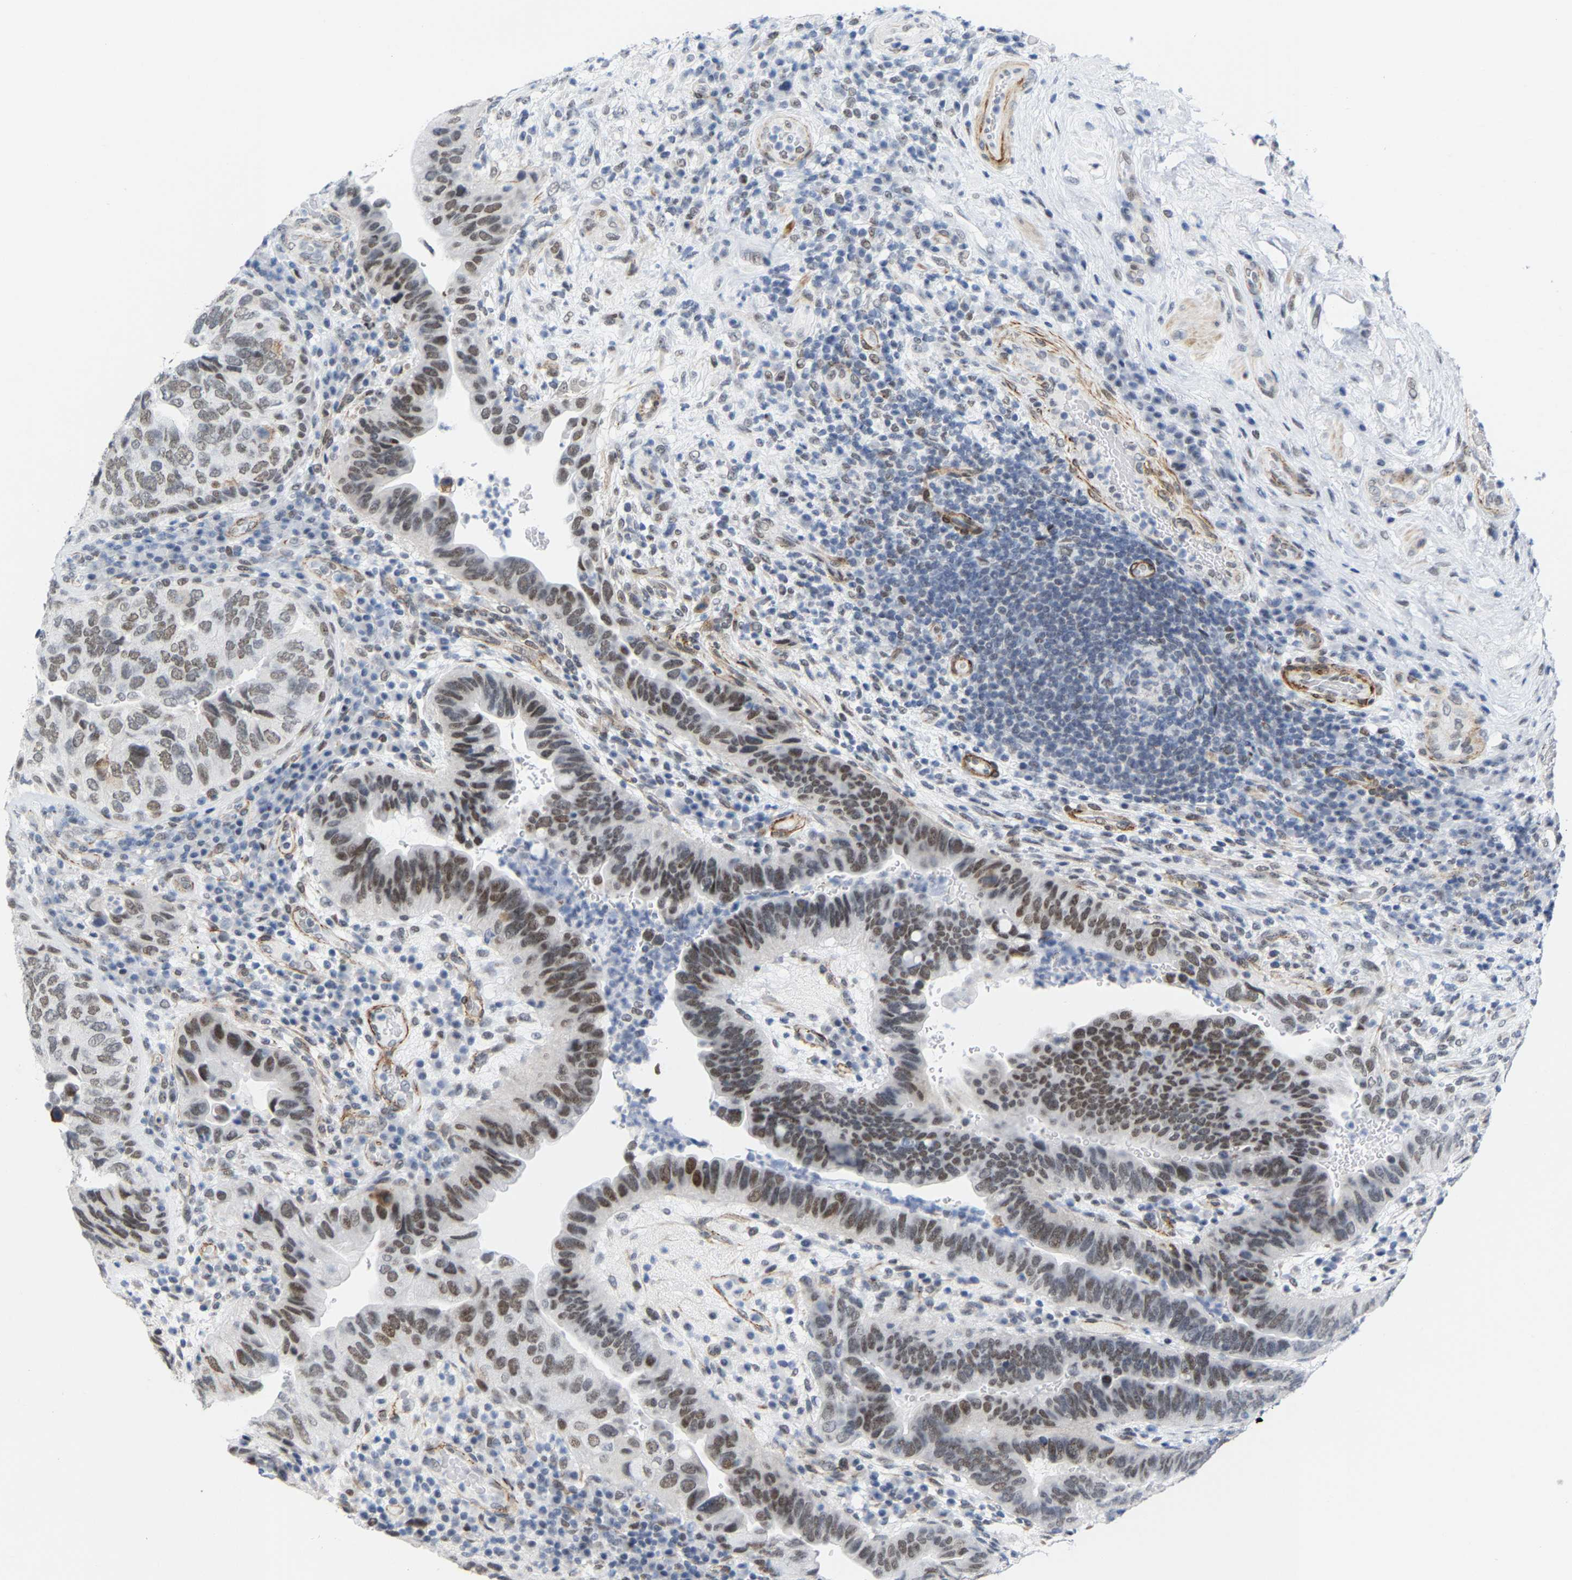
{"staining": {"intensity": "moderate", "quantity": ">75%", "location": "nuclear"}, "tissue": "urothelial cancer", "cell_type": "Tumor cells", "image_type": "cancer", "snomed": [{"axis": "morphology", "description": "Urothelial carcinoma, High grade"}, {"axis": "topography", "description": "Urinary bladder"}], "caption": "Tumor cells exhibit moderate nuclear positivity in approximately >75% of cells in urothelial cancer.", "gene": "FAM180A", "patient": {"sex": "female", "age": 82}}